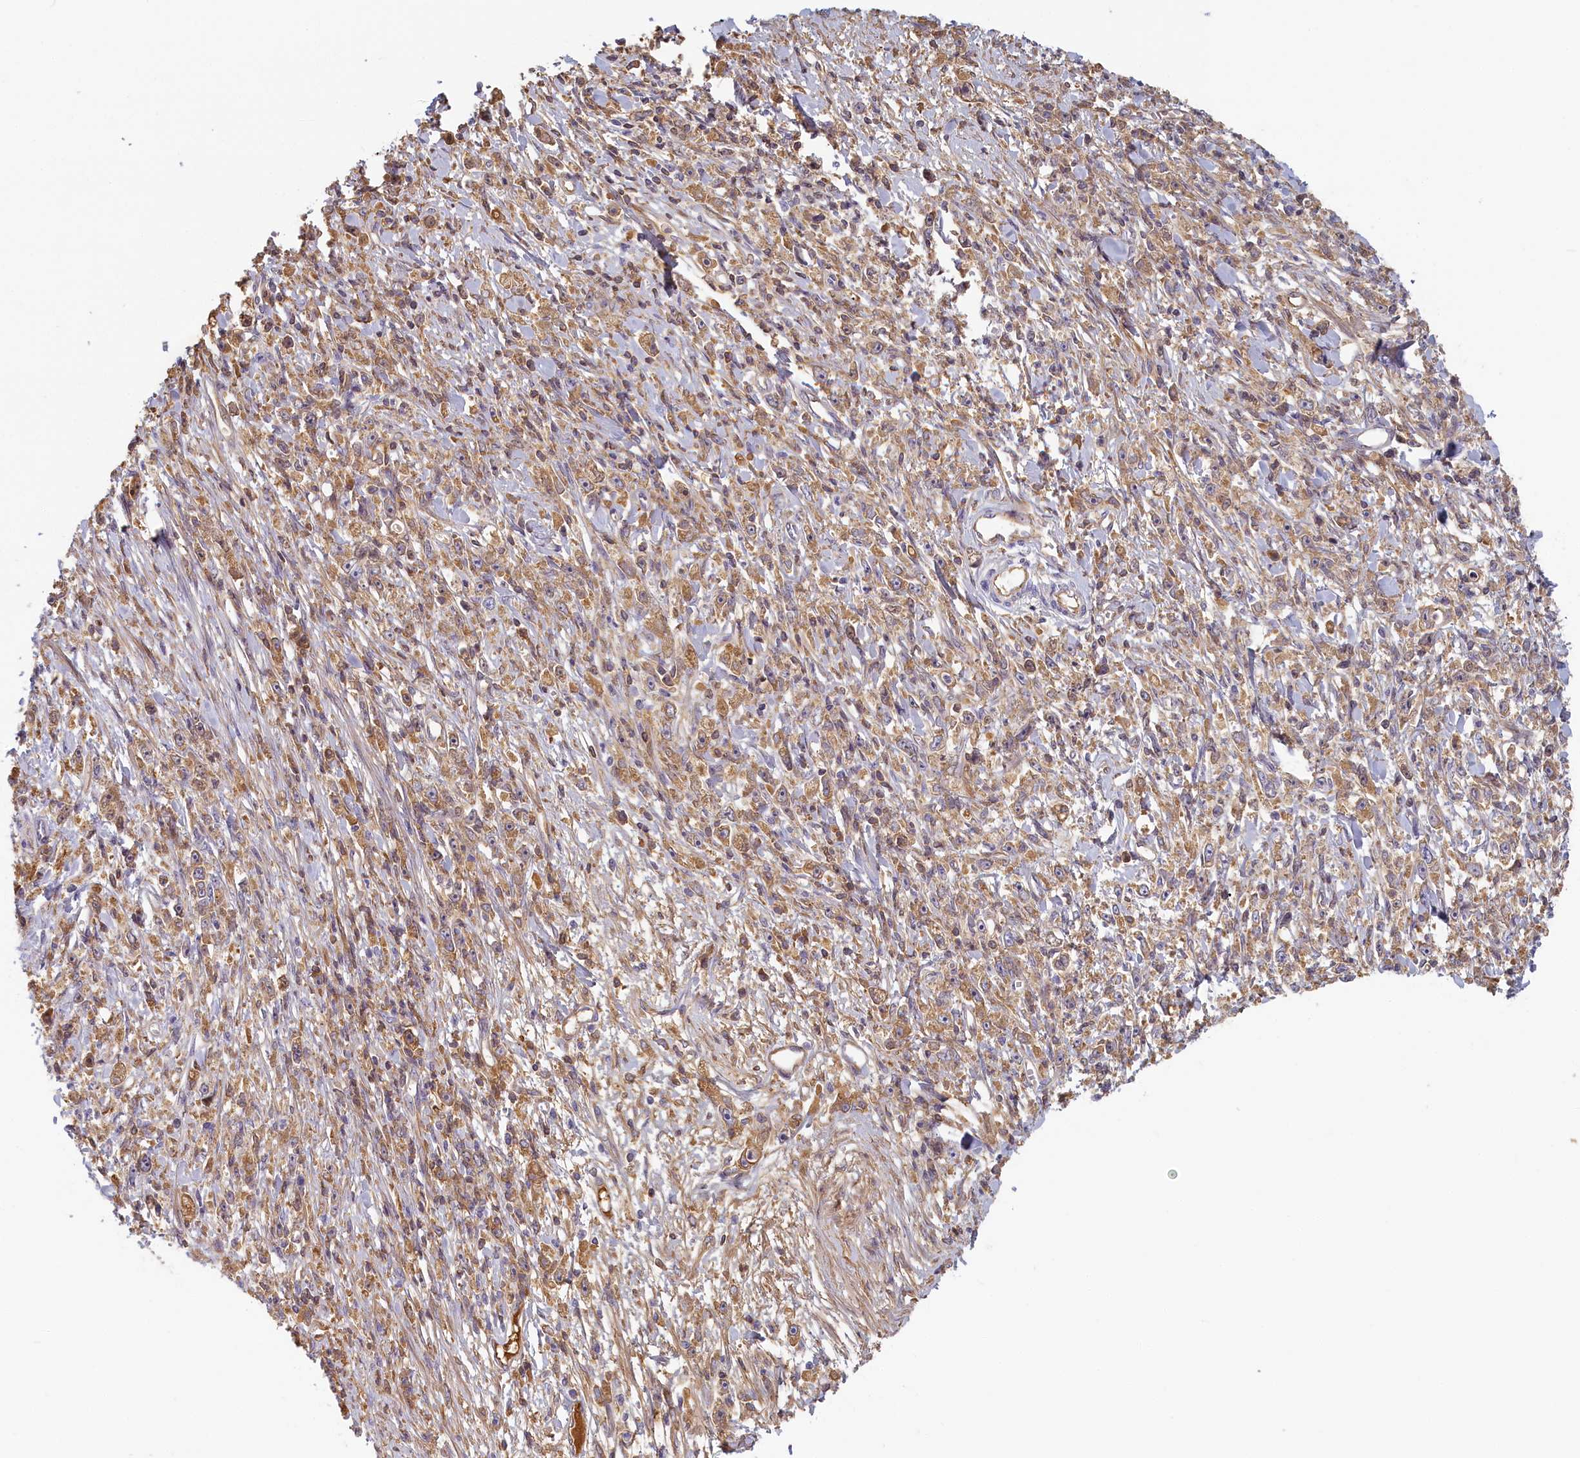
{"staining": {"intensity": "moderate", "quantity": ">75%", "location": "cytoplasmic/membranous"}, "tissue": "stomach cancer", "cell_type": "Tumor cells", "image_type": "cancer", "snomed": [{"axis": "morphology", "description": "Adenocarcinoma, NOS"}, {"axis": "topography", "description": "Stomach"}], "caption": "The immunohistochemical stain labels moderate cytoplasmic/membranous expression in tumor cells of stomach adenocarcinoma tissue. (DAB IHC with brightfield microscopy, high magnification).", "gene": "STX16", "patient": {"sex": "female", "age": 59}}